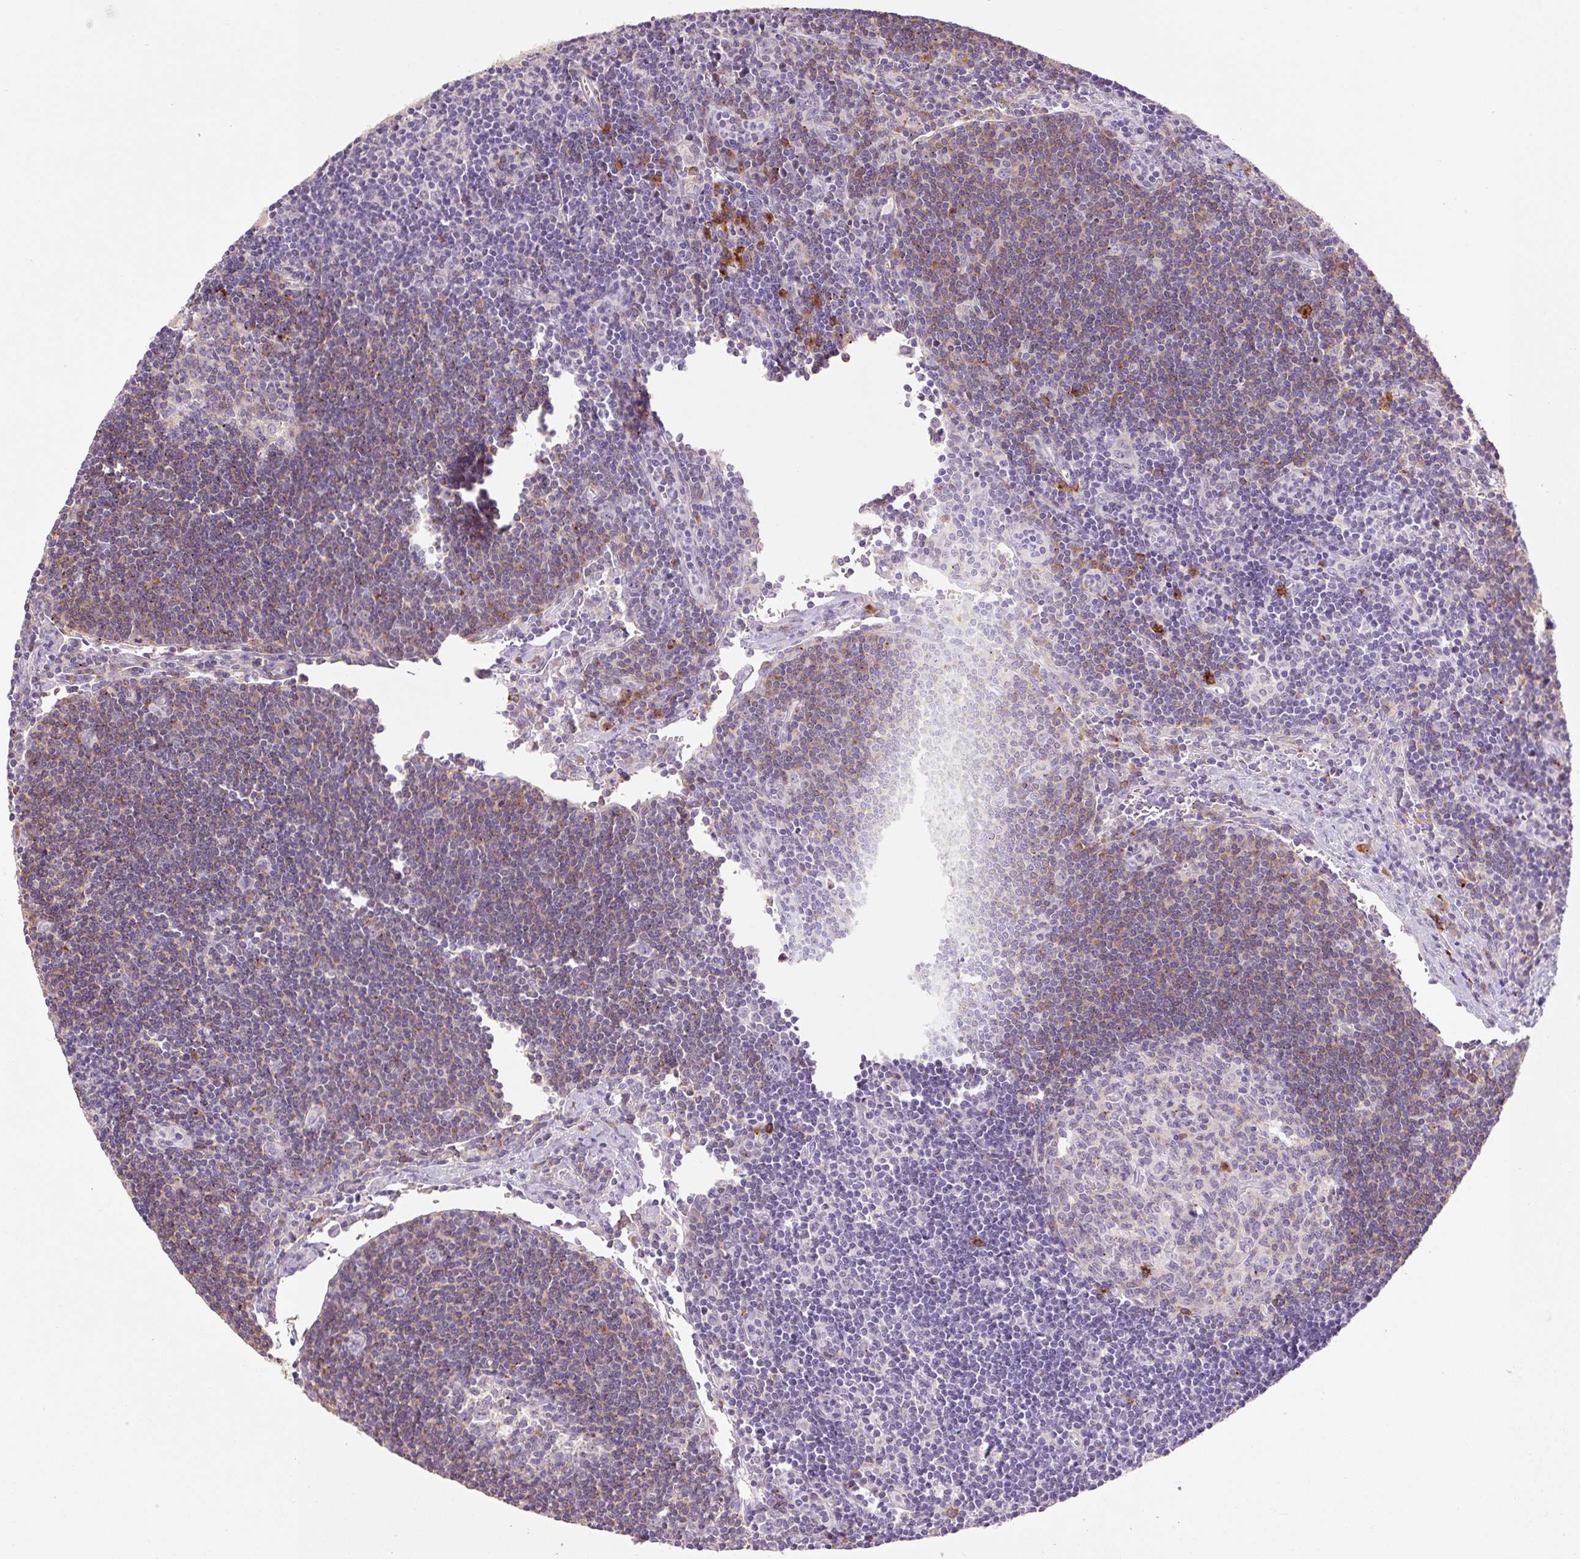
{"staining": {"intensity": "negative", "quantity": "none", "location": "none"}, "tissue": "lymph node", "cell_type": "Germinal center cells", "image_type": "normal", "snomed": [{"axis": "morphology", "description": "Normal tissue, NOS"}, {"axis": "topography", "description": "Lymph node"}], "caption": "DAB (3,3'-diaminobenzidine) immunohistochemical staining of unremarkable lymph node displays no significant expression in germinal center cells.", "gene": "HAX1", "patient": {"sex": "female", "age": 29}}